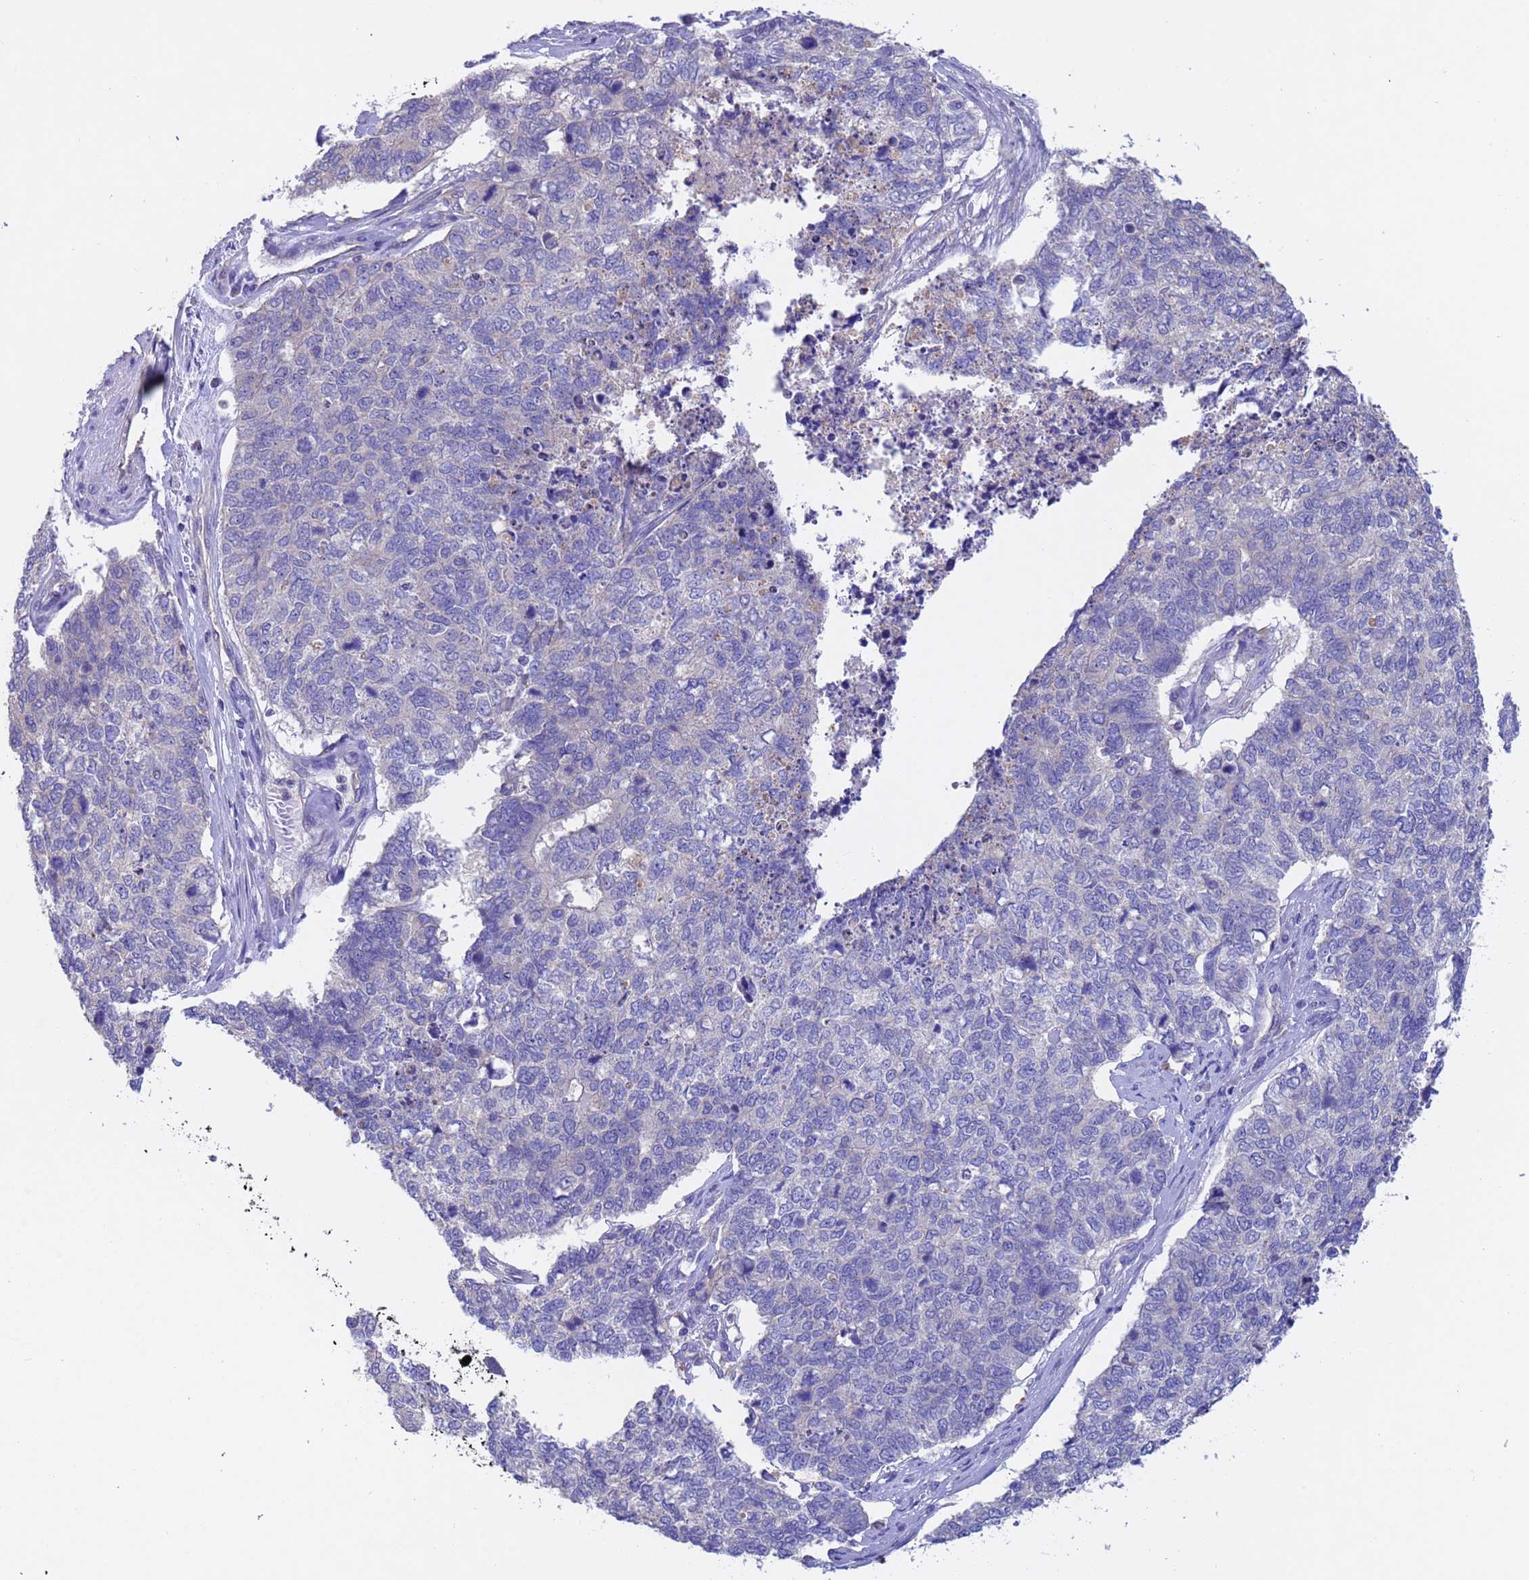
{"staining": {"intensity": "negative", "quantity": "none", "location": "none"}, "tissue": "cervical cancer", "cell_type": "Tumor cells", "image_type": "cancer", "snomed": [{"axis": "morphology", "description": "Squamous cell carcinoma, NOS"}, {"axis": "topography", "description": "Cervix"}], "caption": "Immunohistochemical staining of human cervical cancer exhibits no significant expression in tumor cells. (DAB (3,3'-diaminobenzidine) immunohistochemistry with hematoxylin counter stain).", "gene": "SRL", "patient": {"sex": "female", "age": 63}}